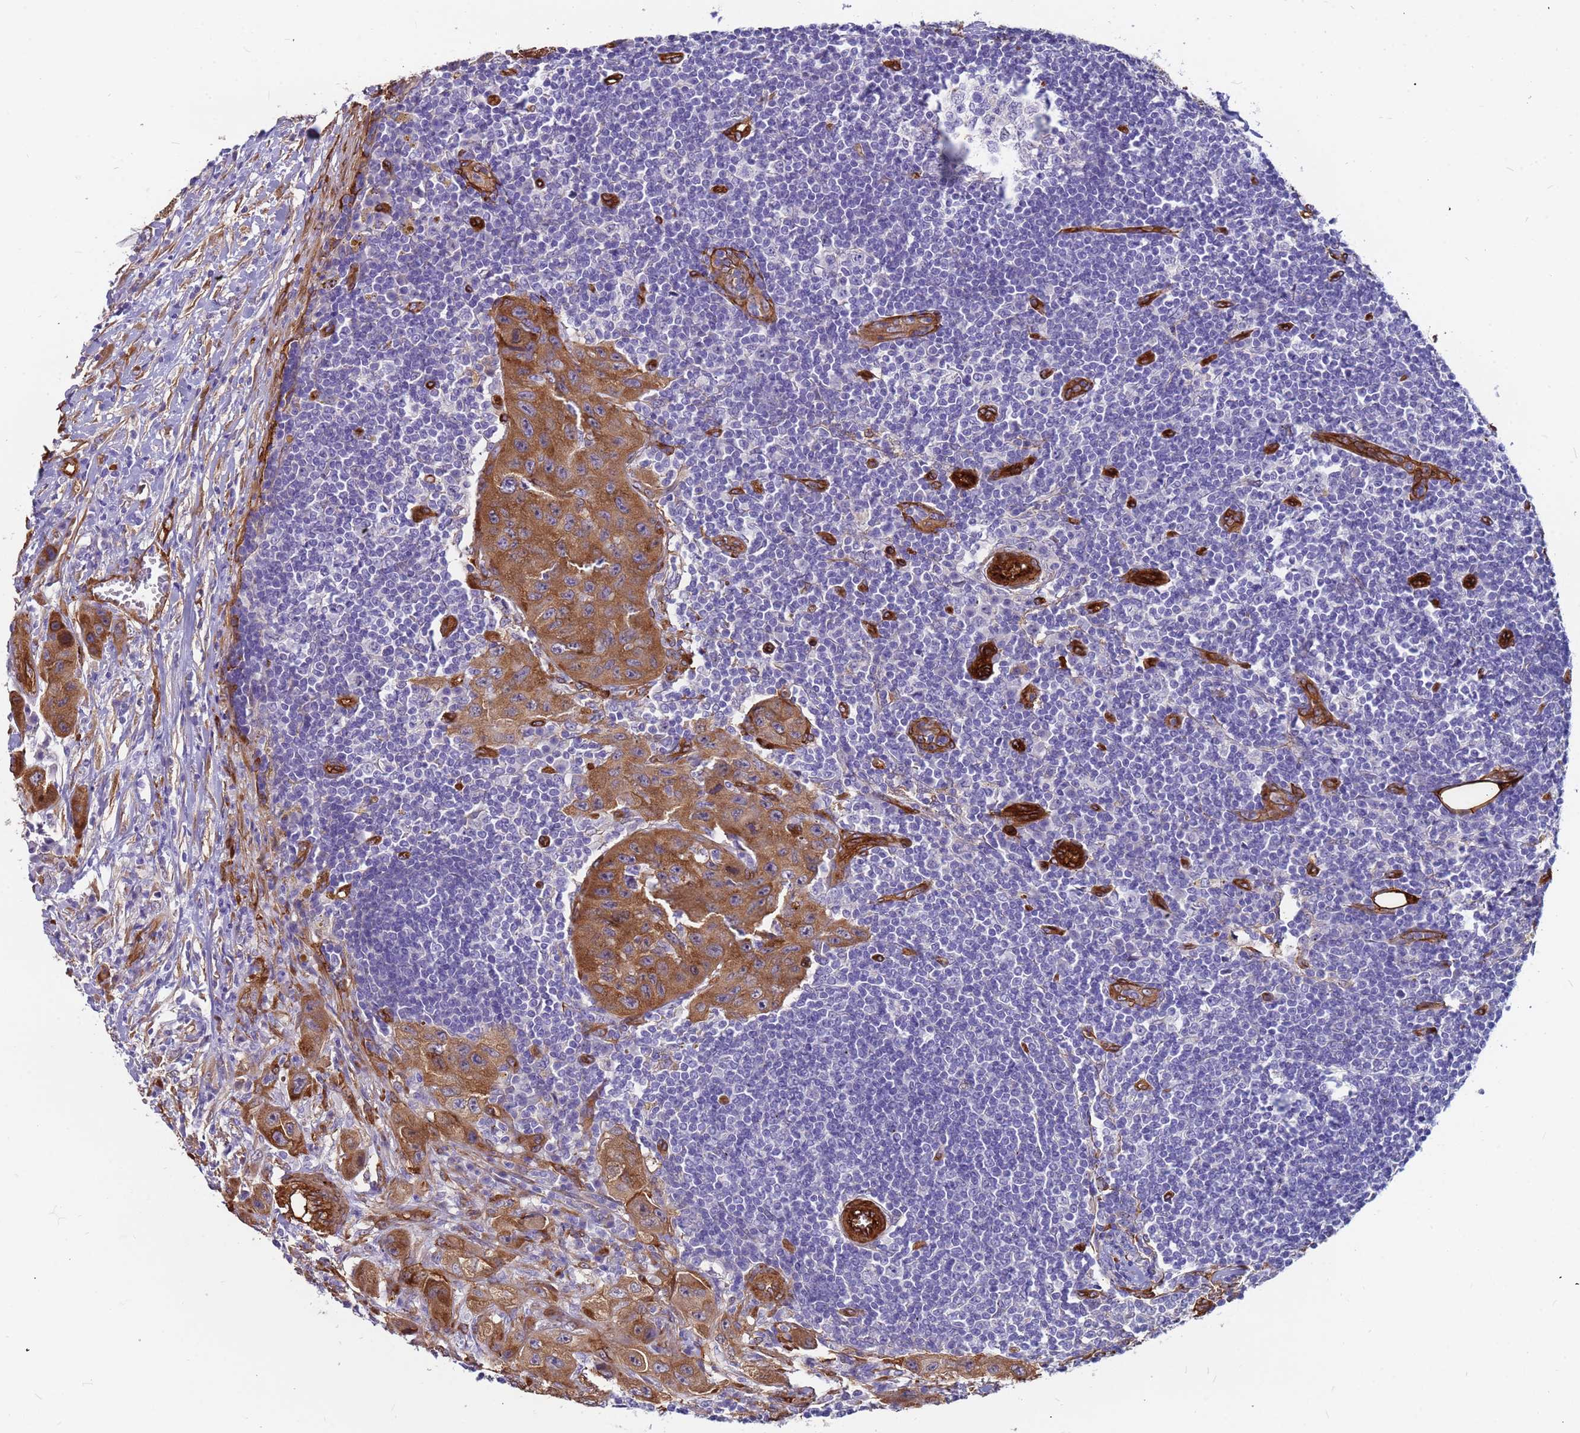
{"staining": {"intensity": "negative", "quantity": "none", "location": "none"}, "tissue": "lymph node", "cell_type": "Germinal center cells", "image_type": "normal", "snomed": [{"axis": "morphology", "description": "Normal tissue, NOS"}, {"axis": "morphology", "description": "Squamous cell carcinoma, metastatic, NOS"}, {"axis": "topography", "description": "Lymph node"}], "caption": "Immunohistochemistry (IHC) of unremarkable human lymph node exhibits no positivity in germinal center cells.", "gene": "EHD2", "patient": {"sex": "male", "age": 73}}